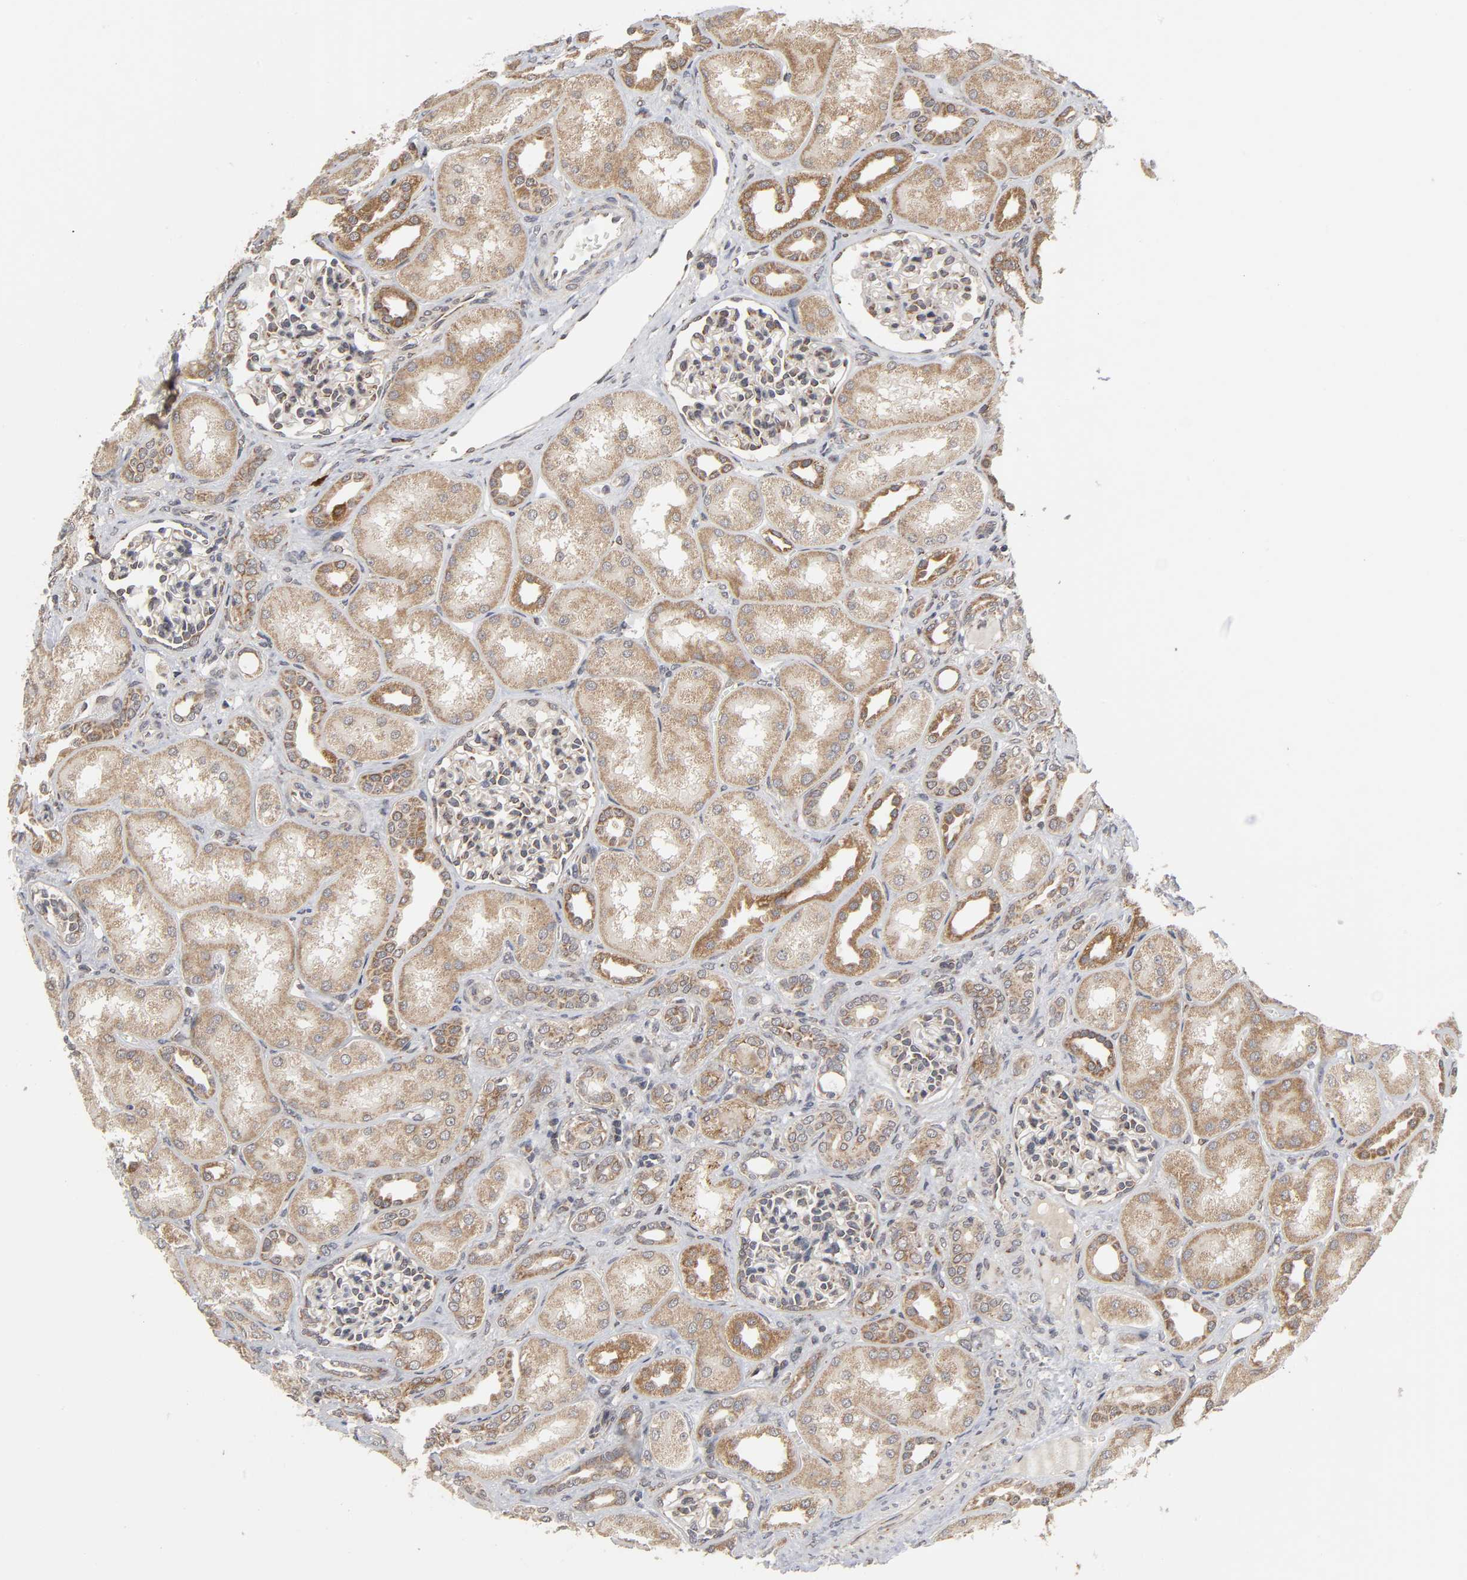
{"staining": {"intensity": "weak", "quantity": "25%-75%", "location": "cytoplasmic/membranous"}, "tissue": "kidney", "cell_type": "Cells in glomeruli", "image_type": "normal", "snomed": [{"axis": "morphology", "description": "Normal tissue, NOS"}, {"axis": "topography", "description": "Kidney"}], "caption": "High-magnification brightfield microscopy of unremarkable kidney stained with DAB (brown) and counterstained with hematoxylin (blue). cells in glomeruli exhibit weak cytoplasmic/membranous positivity is present in approximately25%-75% of cells.", "gene": "SLC30A9", "patient": {"sex": "male", "age": 7}}